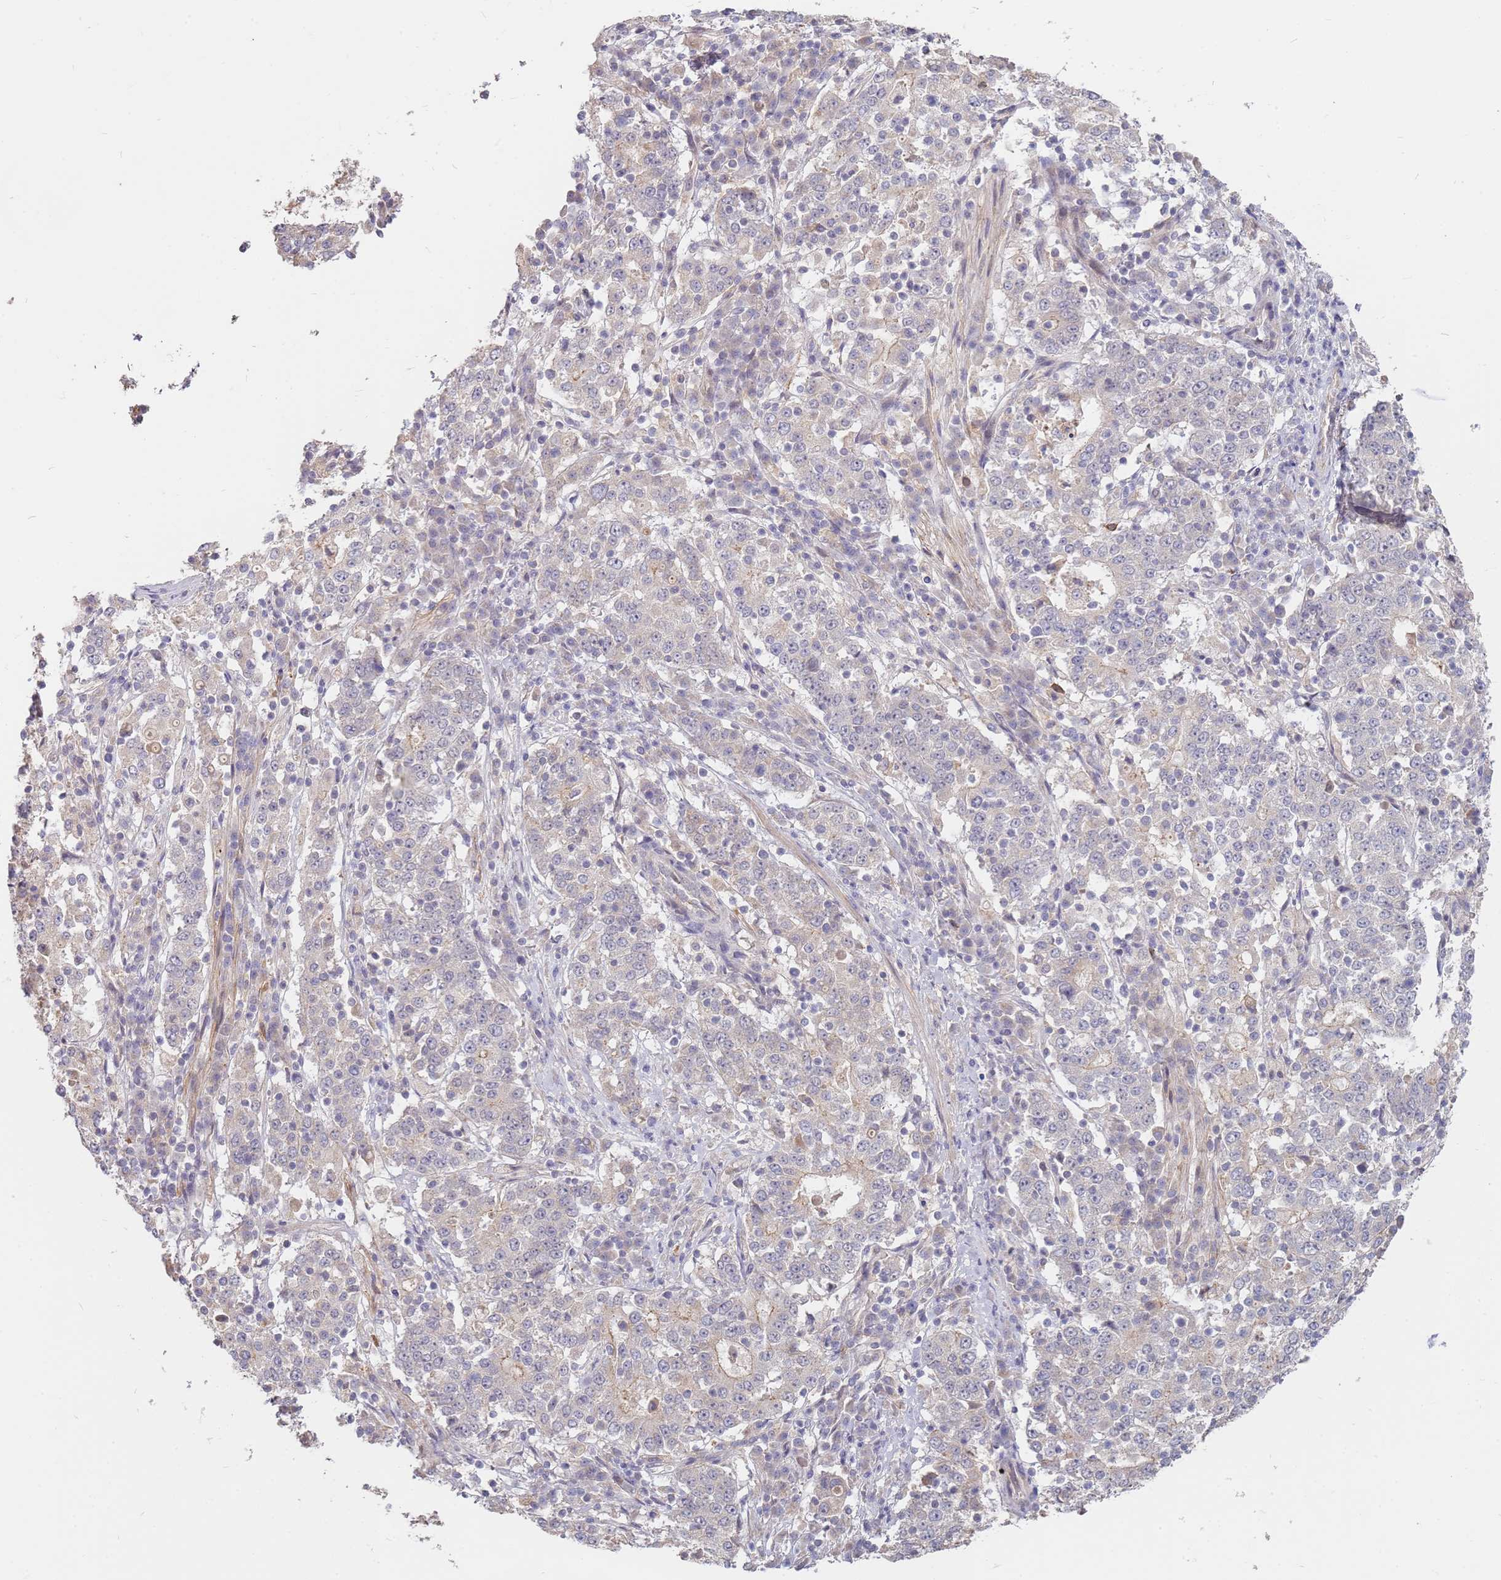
{"staining": {"intensity": "negative", "quantity": "none", "location": "none"}, "tissue": "stomach cancer", "cell_type": "Tumor cells", "image_type": "cancer", "snomed": [{"axis": "morphology", "description": "Adenocarcinoma, NOS"}, {"axis": "topography", "description": "Stomach"}], "caption": "Immunohistochemistry (IHC) micrograph of neoplastic tissue: stomach cancer (adenocarcinoma) stained with DAB (3,3'-diaminobenzidine) exhibits no significant protein positivity in tumor cells.", "gene": "MPEG1", "patient": {"sex": "male", "age": 59}}